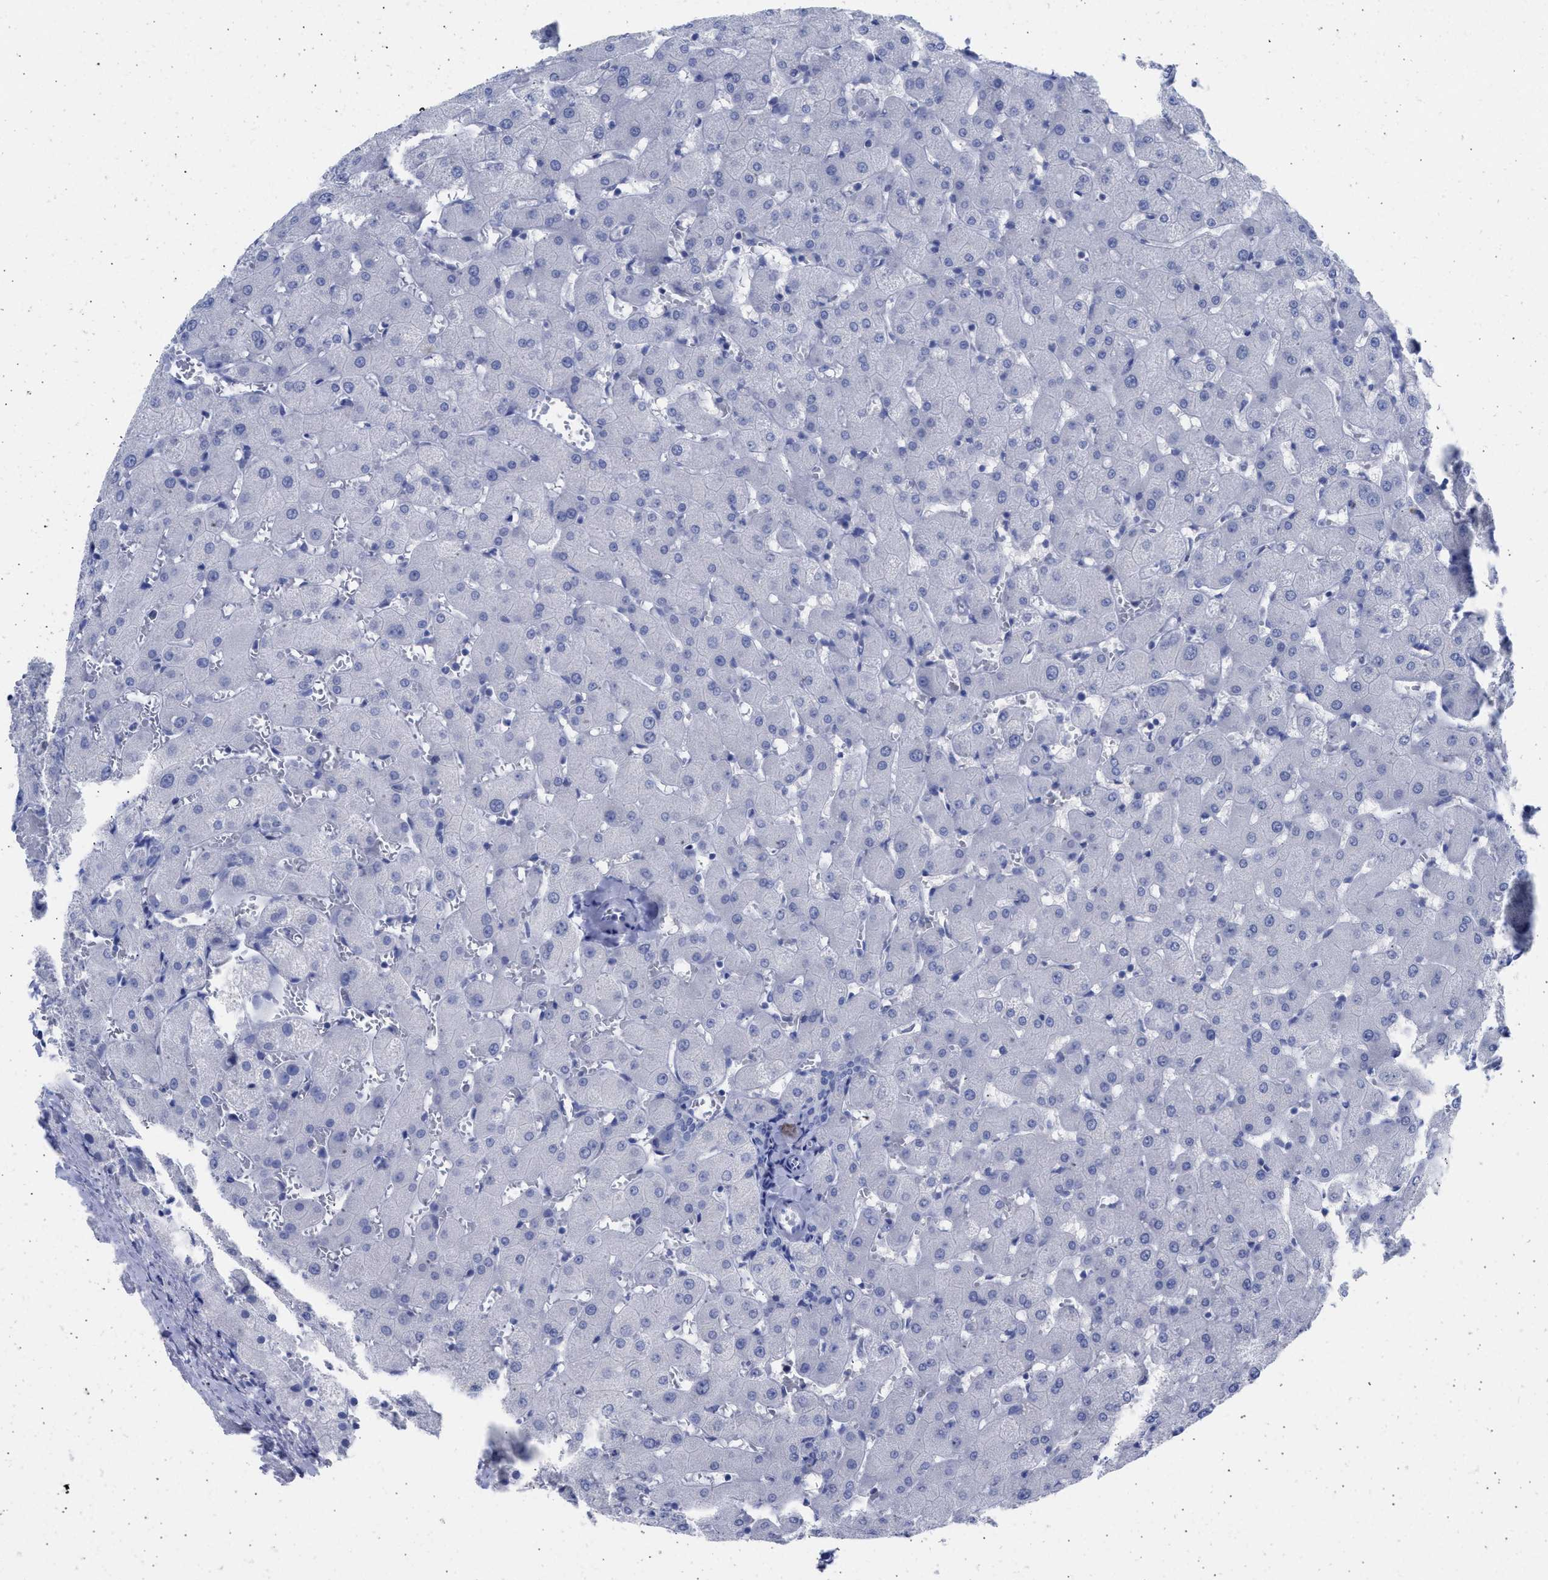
{"staining": {"intensity": "negative", "quantity": "none", "location": "none"}, "tissue": "liver", "cell_type": "Cholangiocytes", "image_type": "normal", "snomed": [{"axis": "morphology", "description": "Normal tissue, NOS"}, {"axis": "topography", "description": "Liver"}], "caption": "This is an immunohistochemistry histopathology image of unremarkable human liver. There is no positivity in cholangiocytes.", "gene": "NCAM1", "patient": {"sex": "female", "age": 63}}